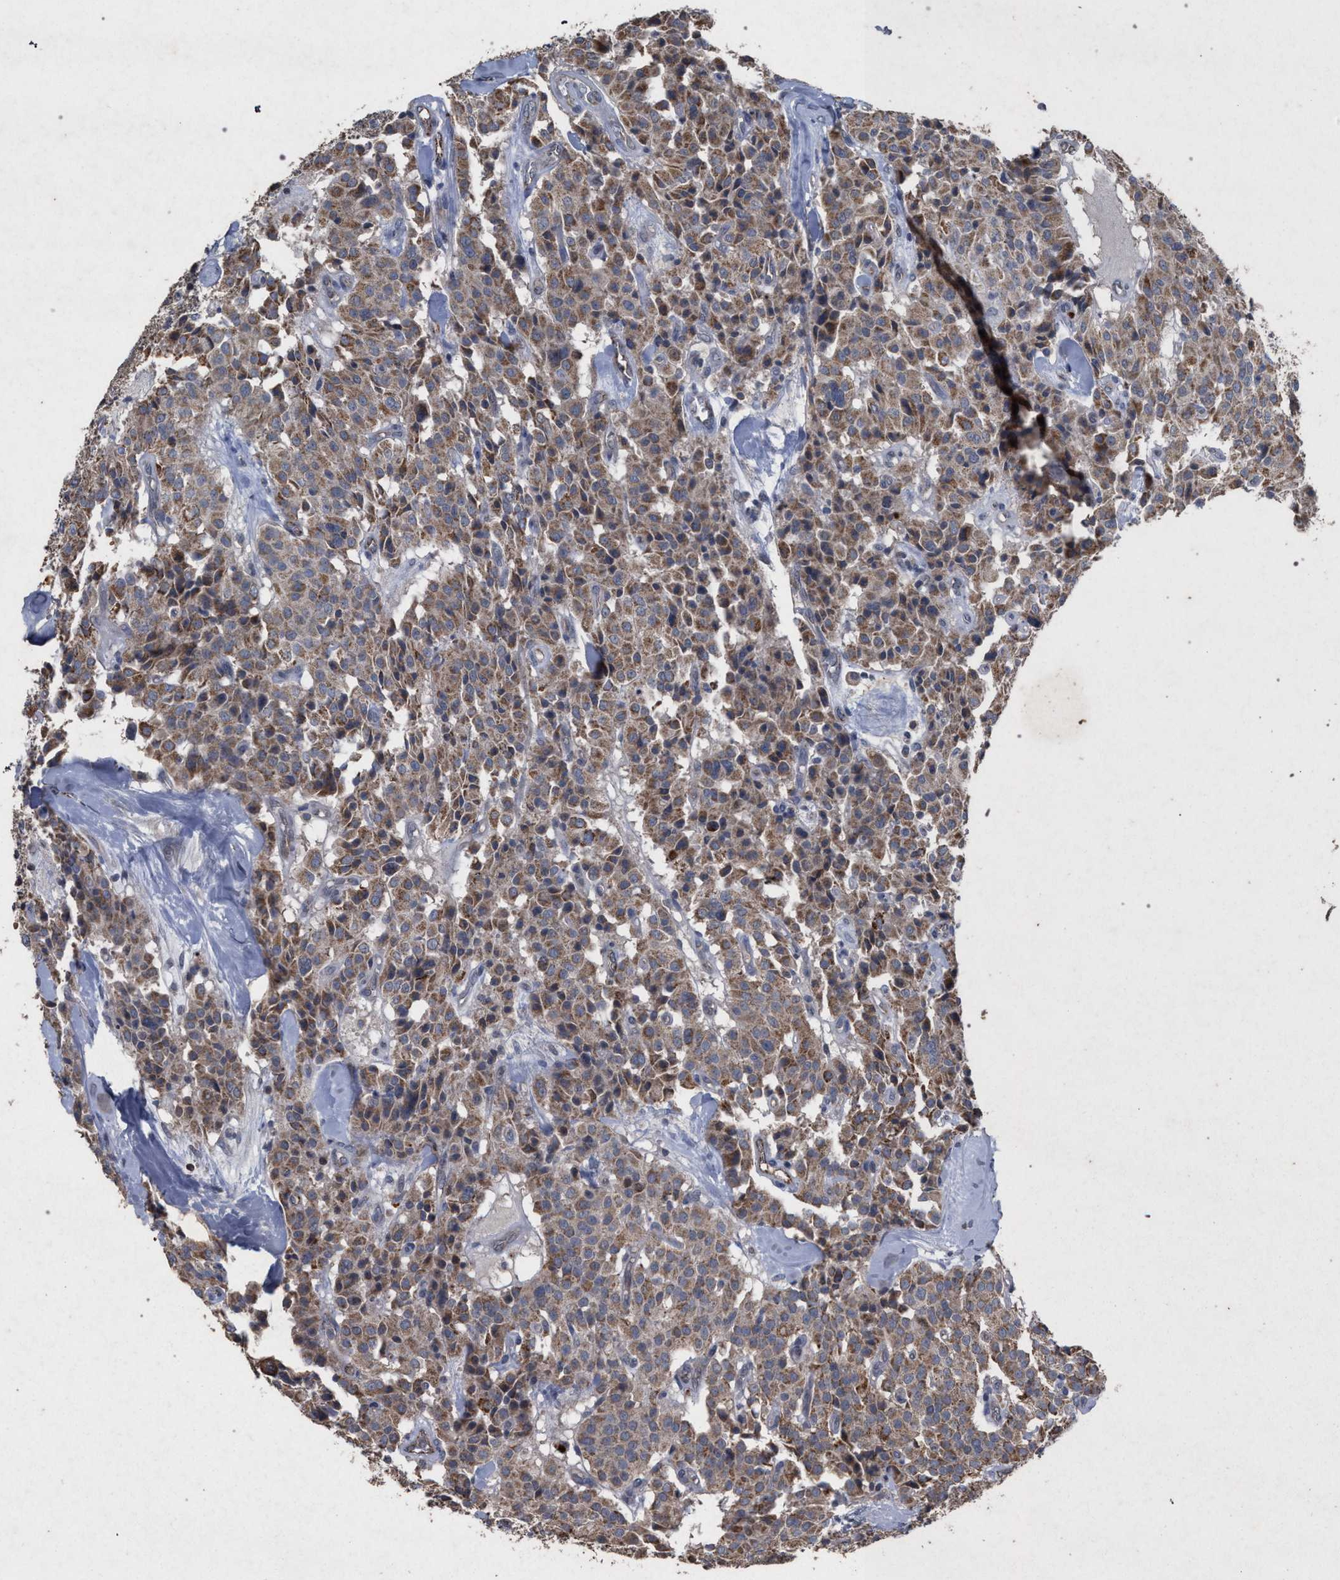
{"staining": {"intensity": "moderate", "quantity": ">75%", "location": "cytoplasmic/membranous"}, "tissue": "carcinoid", "cell_type": "Tumor cells", "image_type": "cancer", "snomed": [{"axis": "morphology", "description": "Carcinoid, malignant, NOS"}, {"axis": "topography", "description": "Lung"}], "caption": "Tumor cells reveal medium levels of moderate cytoplasmic/membranous positivity in about >75% of cells in carcinoid.", "gene": "PKD2L1", "patient": {"sex": "male", "age": 30}}